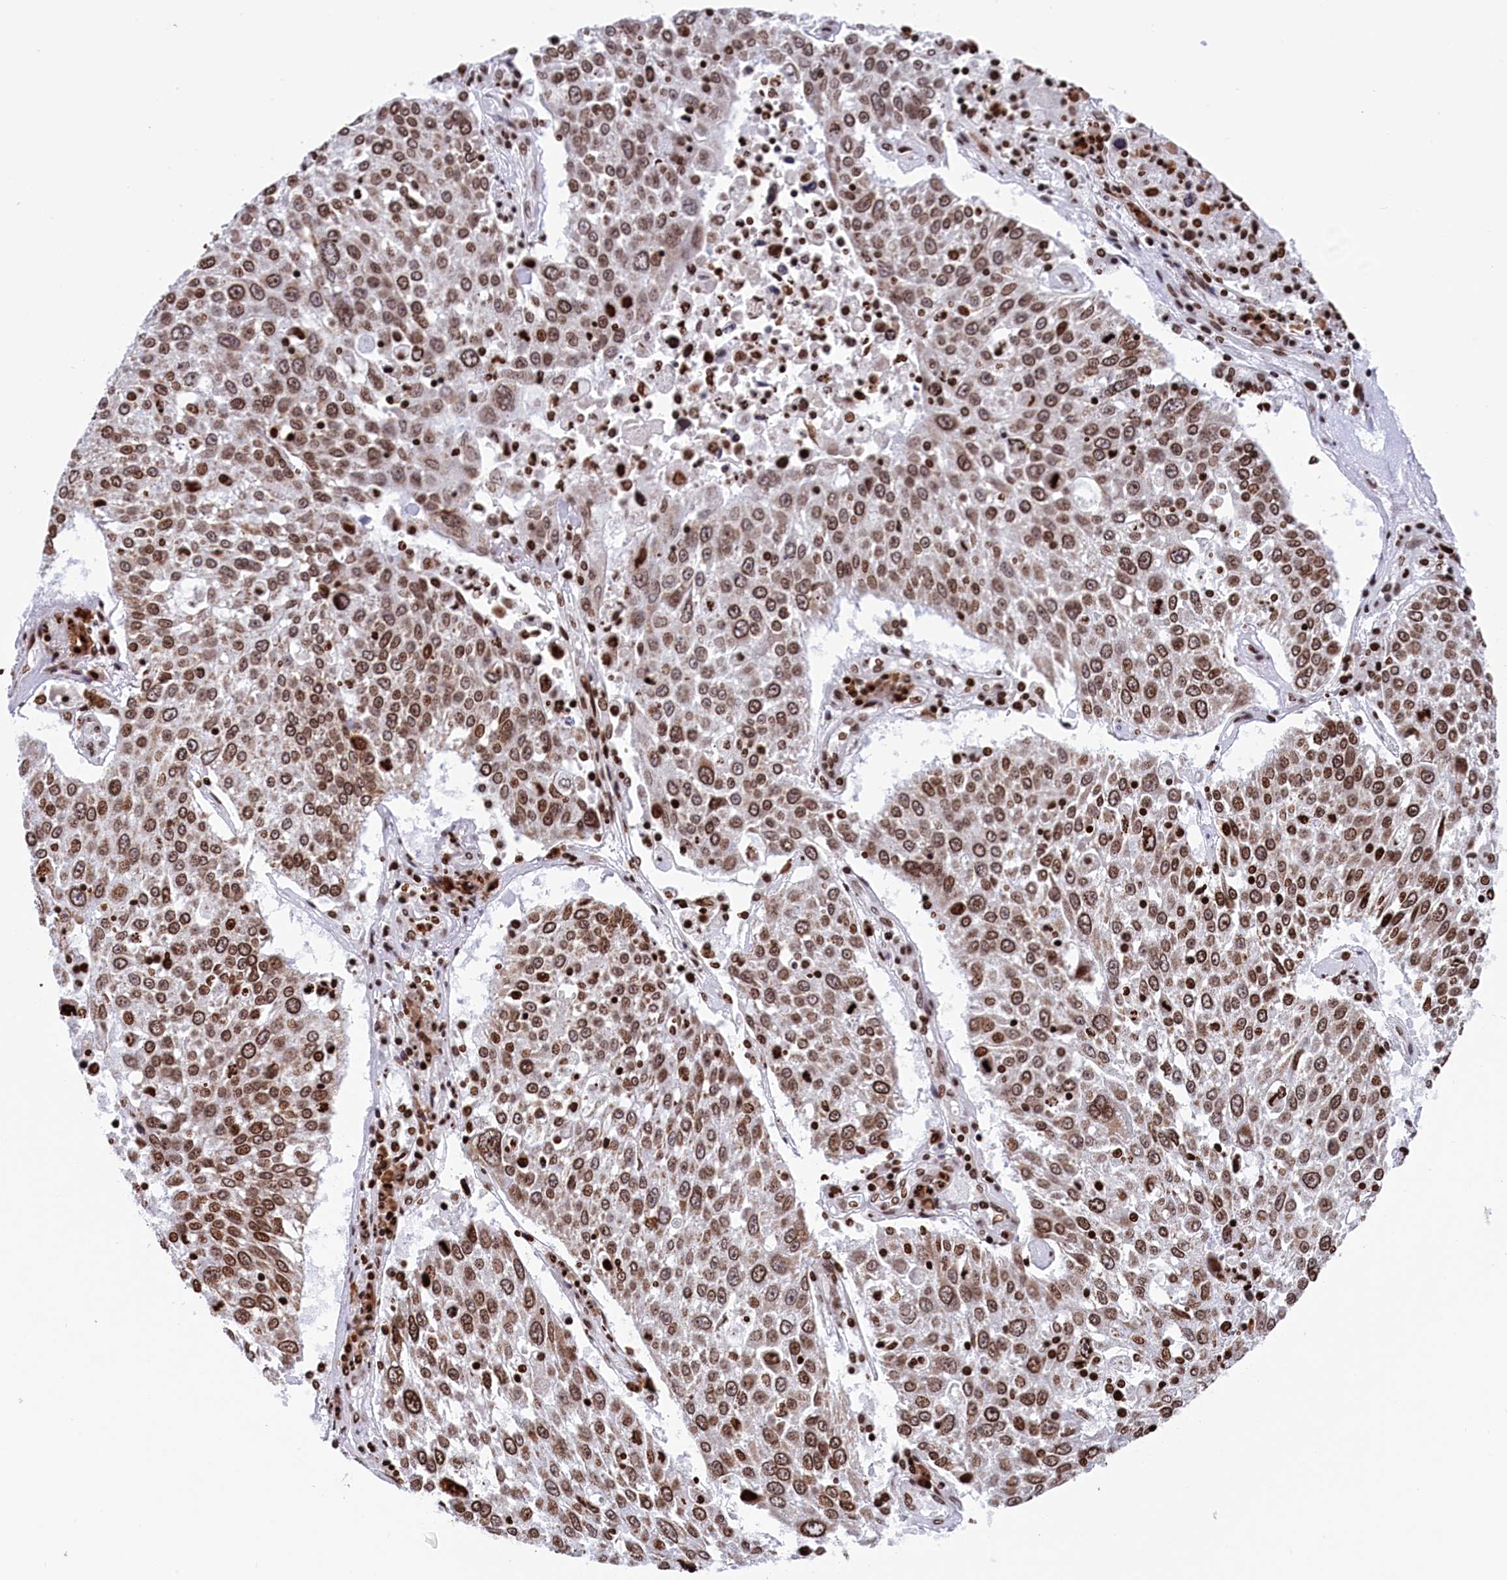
{"staining": {"intensity": "moderate", "quantity": ">75%", "location": "nuclear"}, "tissue": "lung cancer", "cell_type": "Tumor cells", "image_type": "cancer", "snomed": [{"axis": "morphology", "description": "Squamous cell carcinoma, NOS"}, {"axis": "topography", "description": "Lung"}], "caption": "Immunohistochemistry (IHC) histopathology image of neoplastic tissue: human squamous cell carcinoma (lung) stained using immunohistochemistry shows medium levels of moderate protein expression localized specifically in the nuclear of tumor cells, appearing as a nuclear brown color.", "gene": "TIMM29", "patient": {"sex": "male", "age": 65}}